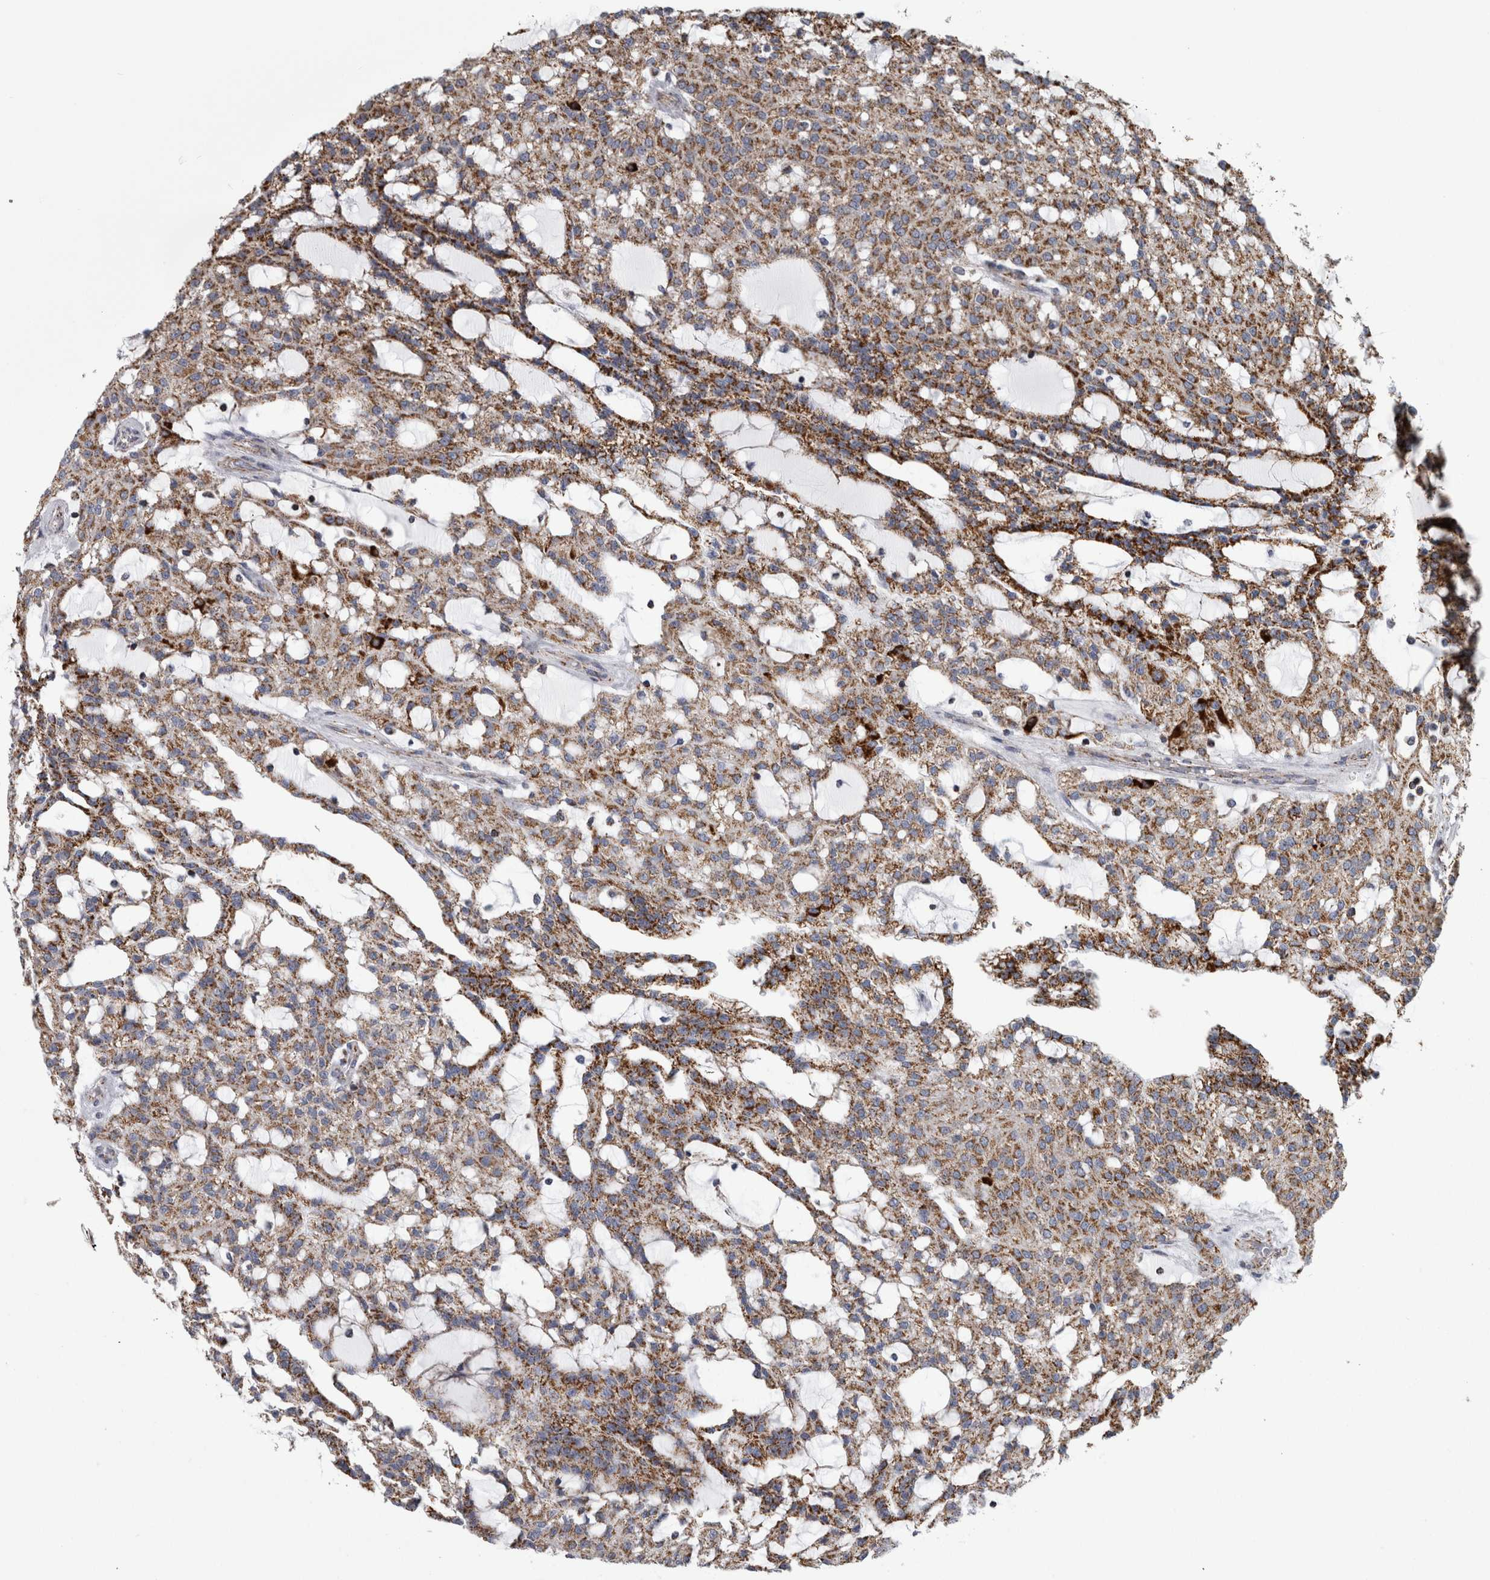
{"staining": {"intensity": "moderate", "quantity": ">75%", "location": "cytoplasmic/membranous"}, "tissue": "renal cancer", "cell_type": "Tumor cells", "image_type": "cancer", "snomed": [{"axis": "morphology", "description": "Adenocarcinoma, NOS"}, {"axis": "topography", "description": "Kidney"}], "caption": "Immunohistochemical staining of adenocarcinoma (renal) demonstrates medium levels of moderate cytoplasmic/membranous protein expression in about >75% of tumor cells.", "gene": "MDH2", "patient": {"sex": "male", "age": 63}}